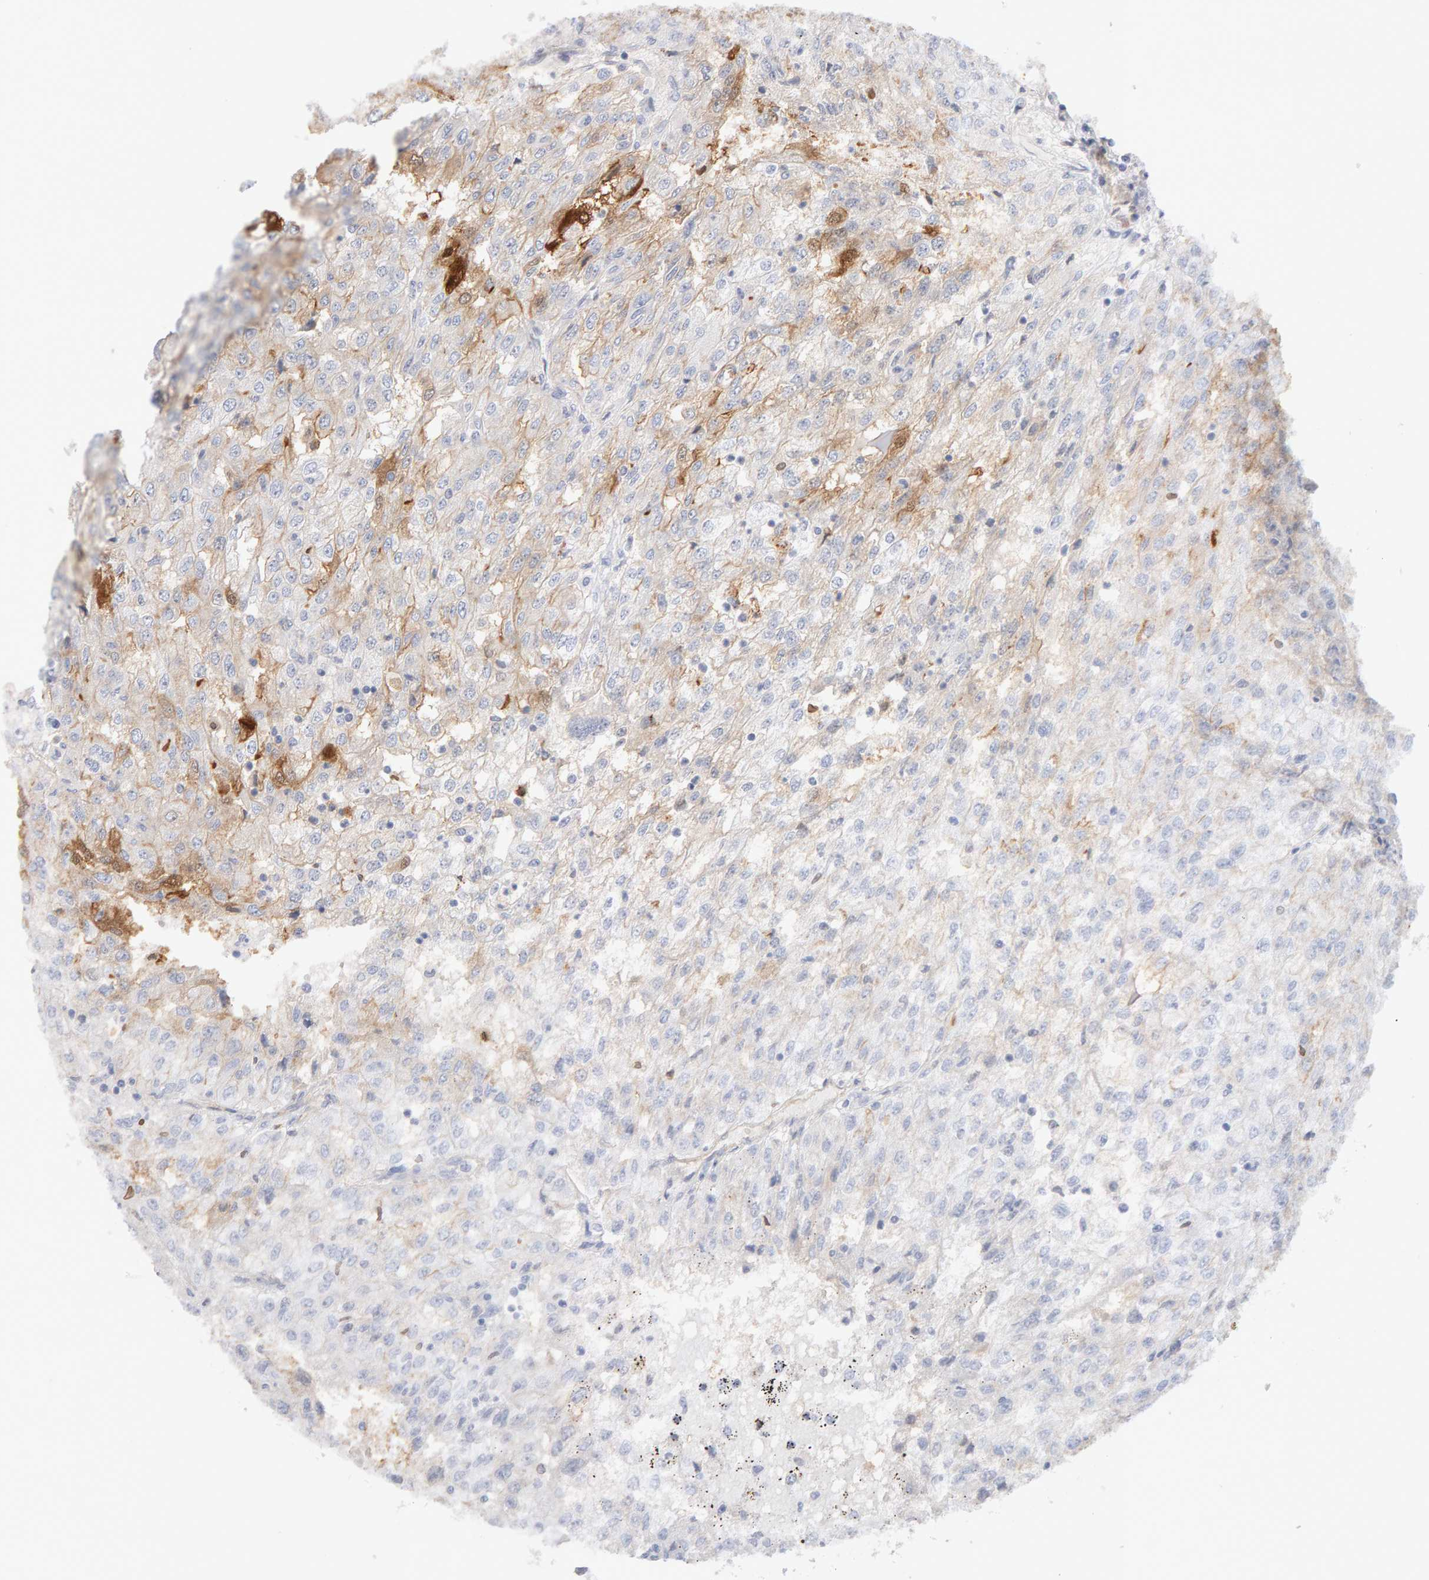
{"staining": {"intensity": "weak", "quantity": "<25%", "location": "cytoplasmic/membranous"}, "tissue": "renal cancer", "cell_type": "Tumor cells", "image_type": "cancer", "snomed": [{"axis": "morphology", "description": "Adenocarcinoma, NOS"}, {"axis": "topography", "description": "Kidney"}], "caption": "An image of human renal adenocarcinoma is negative for staining in tumor cells.", "gene": "METRNL", "patient": {"sex": "female", "age": 54}}